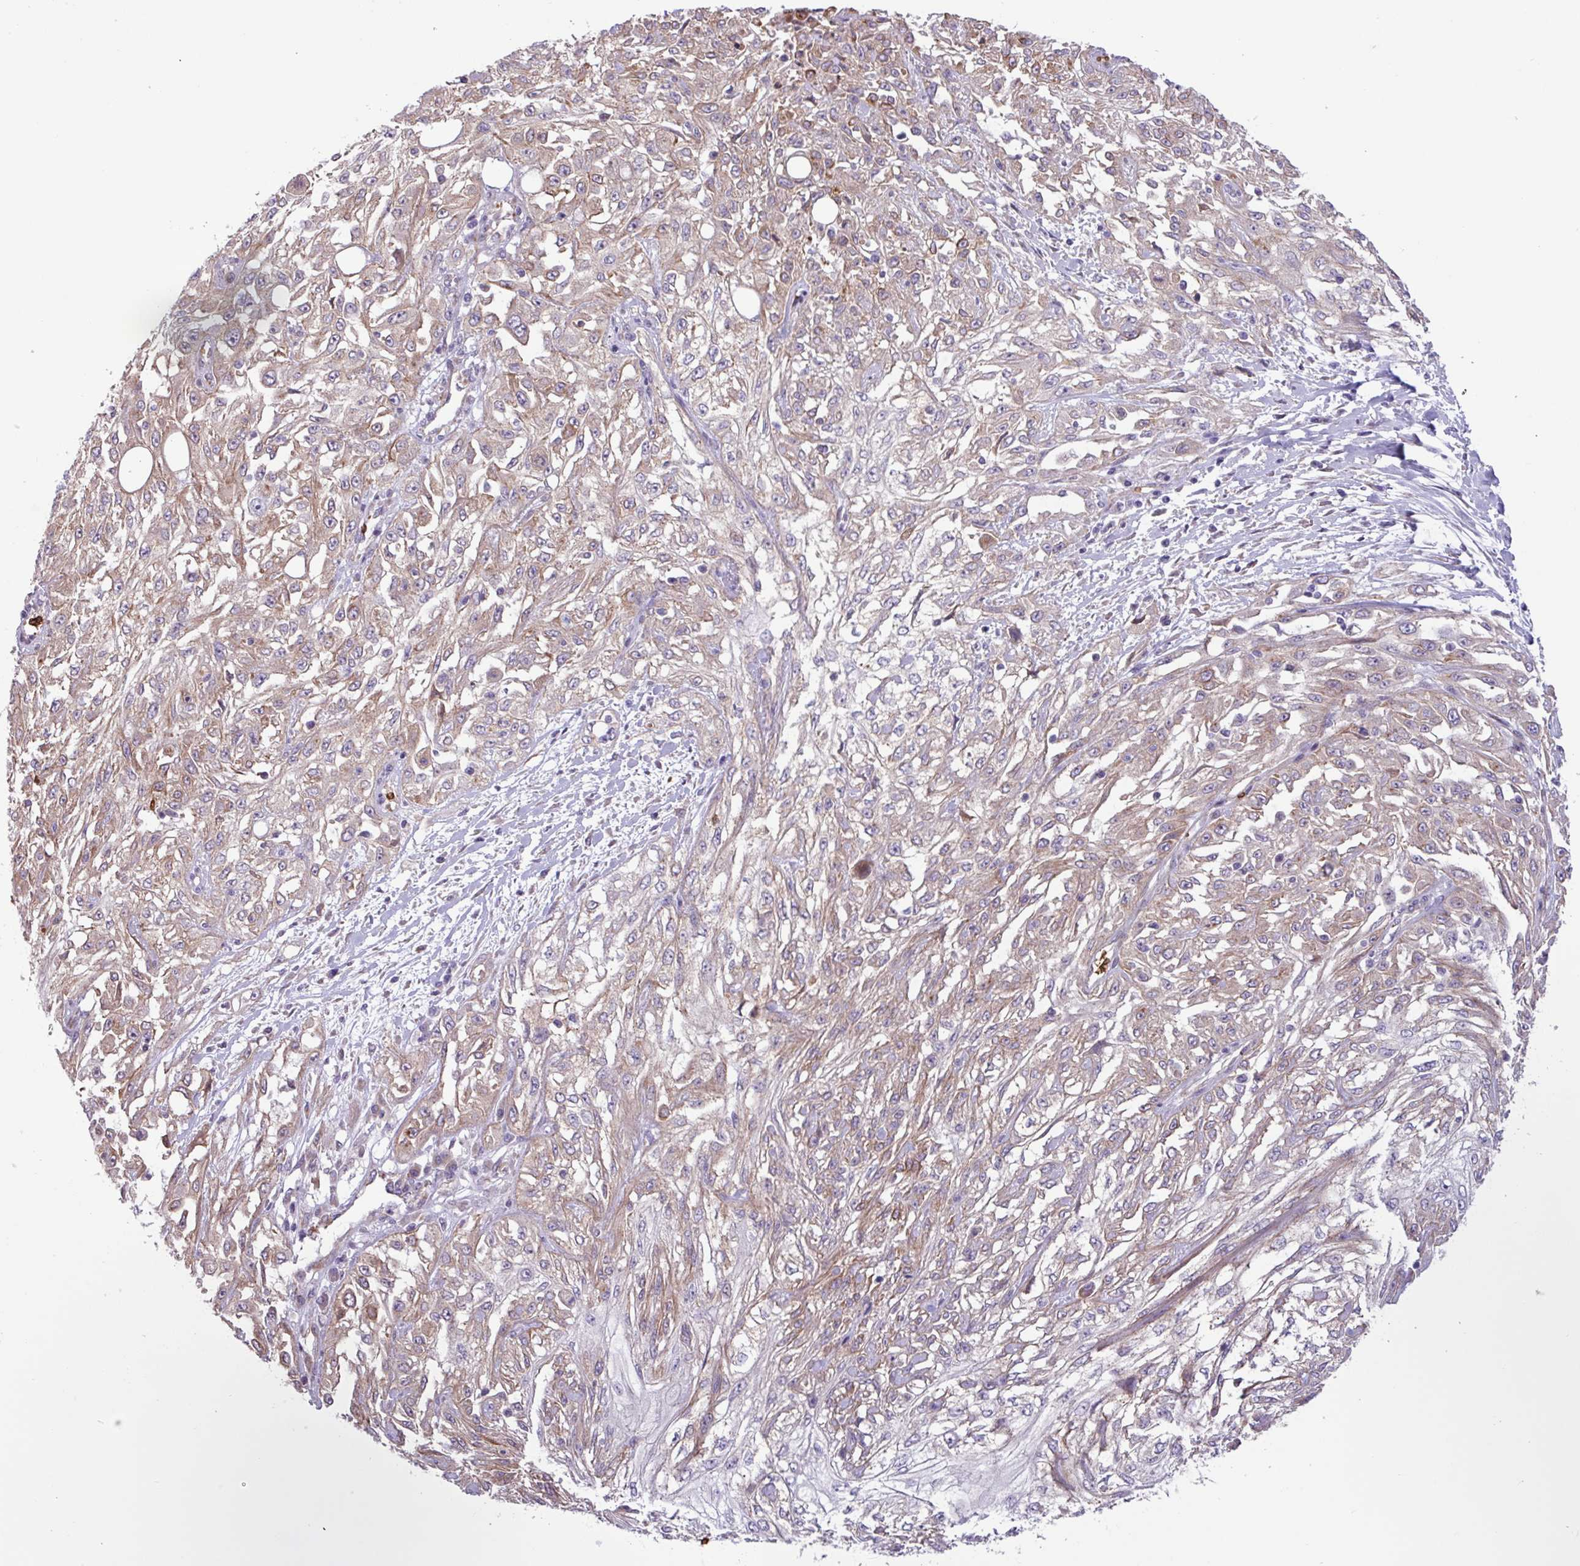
{"staining": {"intensity": "weak", "quantity": "25%-75%", "location": "cytoplasmic/membranous"}, "tissue": "skin cancer", "cell_type": "Tumor cells", "image_type": "cancer", "snomed": [{"axis": "morphology", "description": "Squamous cell carcinoma, NOS"}, {"axis": "morphology", "description": "Squamous cell carcinoma, metastatic, NOS"}, {"axis": "topography", "description": "Skin"}, {"axis": "topography", "description": "Lymph node"}], "caption": "Immunohistochemical staining of squamous cell carcinoma (skin) reveals low levels of weak cytoplasmic/membranous staining in about 25%-75% of tumor cells.", "gene": "RAD21L1", "patient": {"sex": "male", "age": 75}}